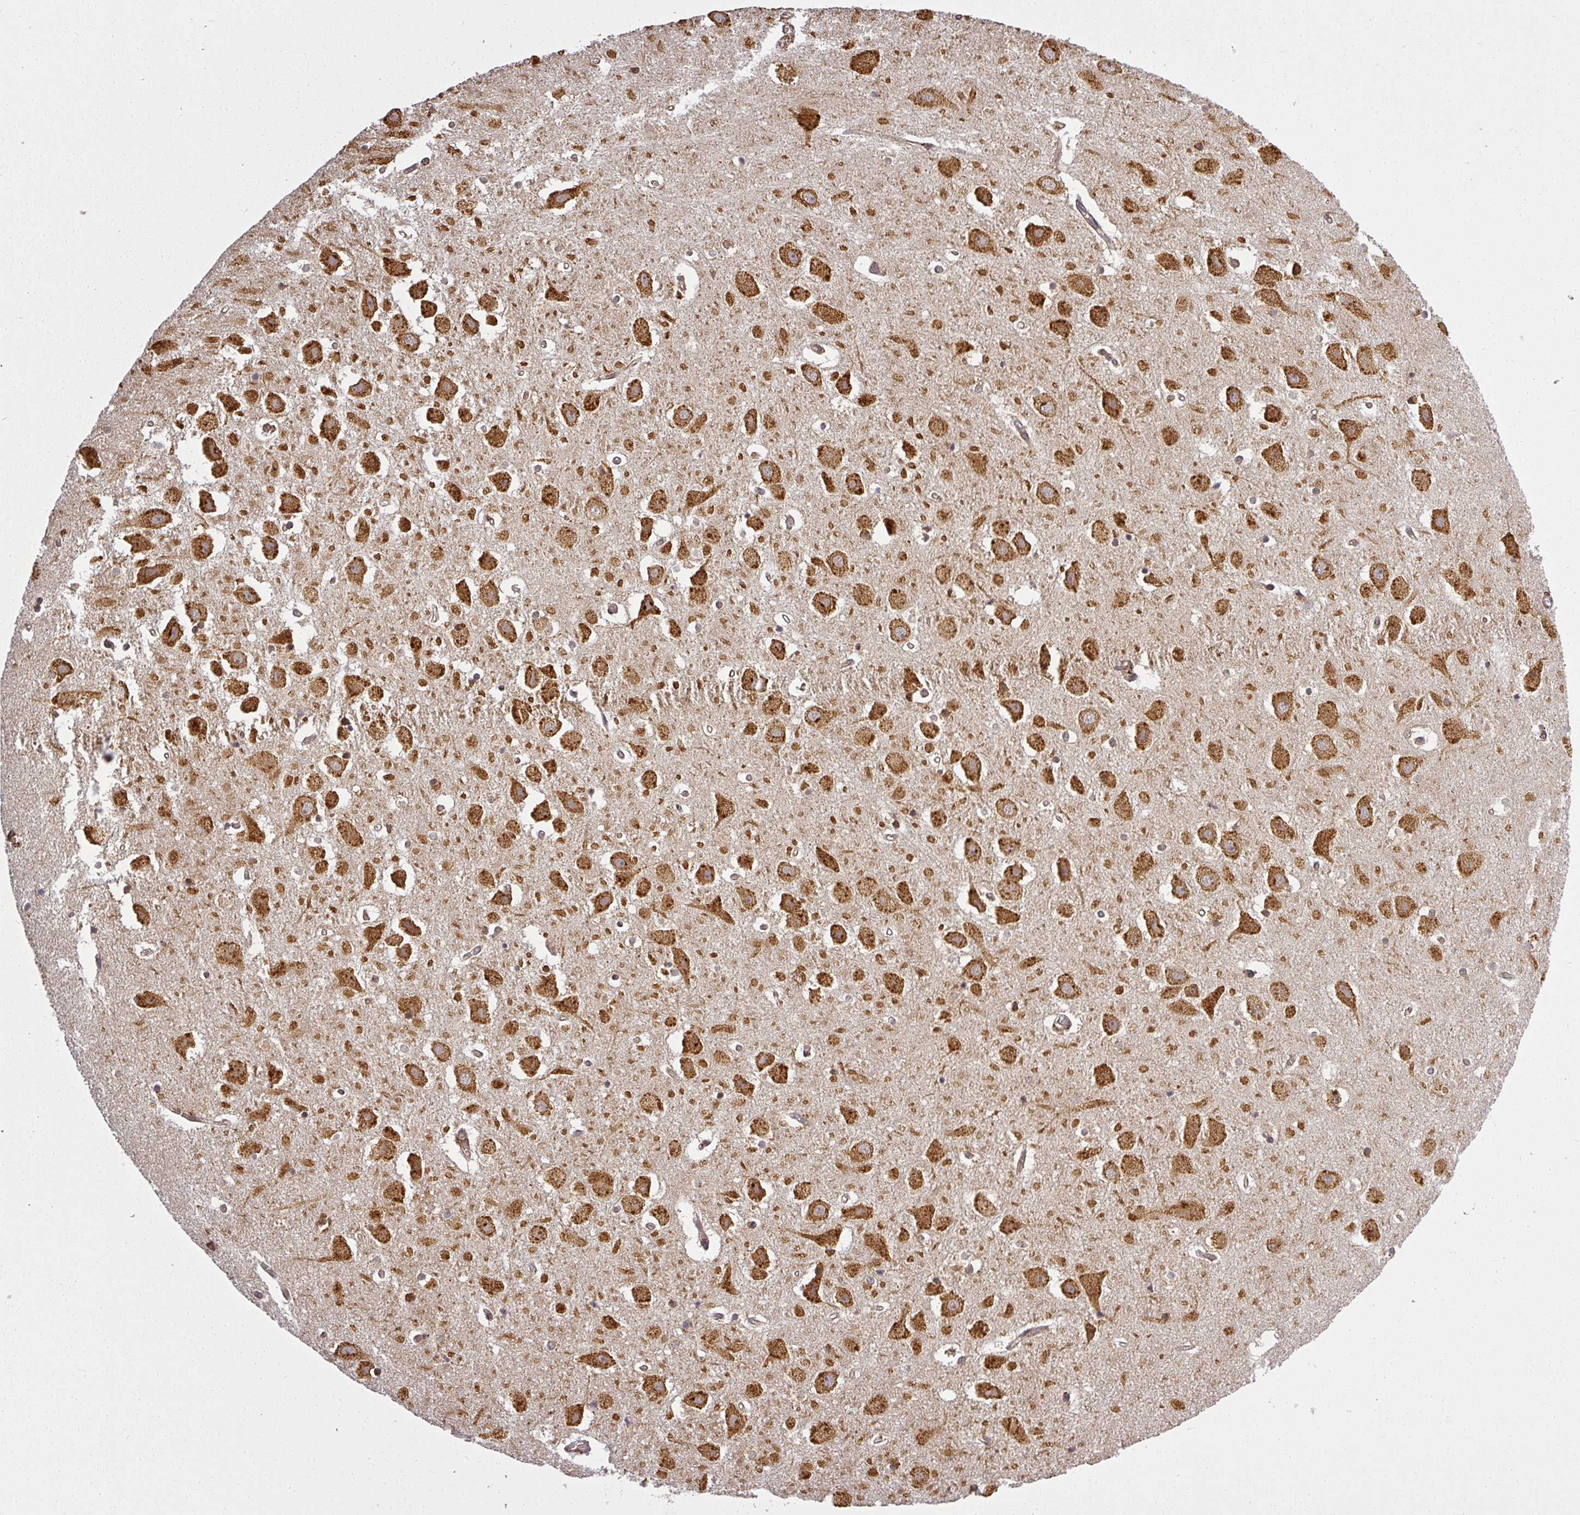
{"staining": {"intensity": "moderate", "quantity": ">75%", "location": "cytoplasmic/membranous"}, "tissue": "hippocampus", "cell_type": "Glial cells", "image_type": "normal", "snomed": [{"axis": "morphology", "description": "Normal tissue, NOS"}, {"axis": "topography", "description": "Hippocampus"}], "caption": "A brown stain shows moderate cytoplasmic/membranous expression of a protein in glial cells of unremarkable hippocampus. (DAB = brown stain, brightfield microscopy at high magnification).", "gene": "PPP6R3", "patient": {"sex": "female", "age": 52}}